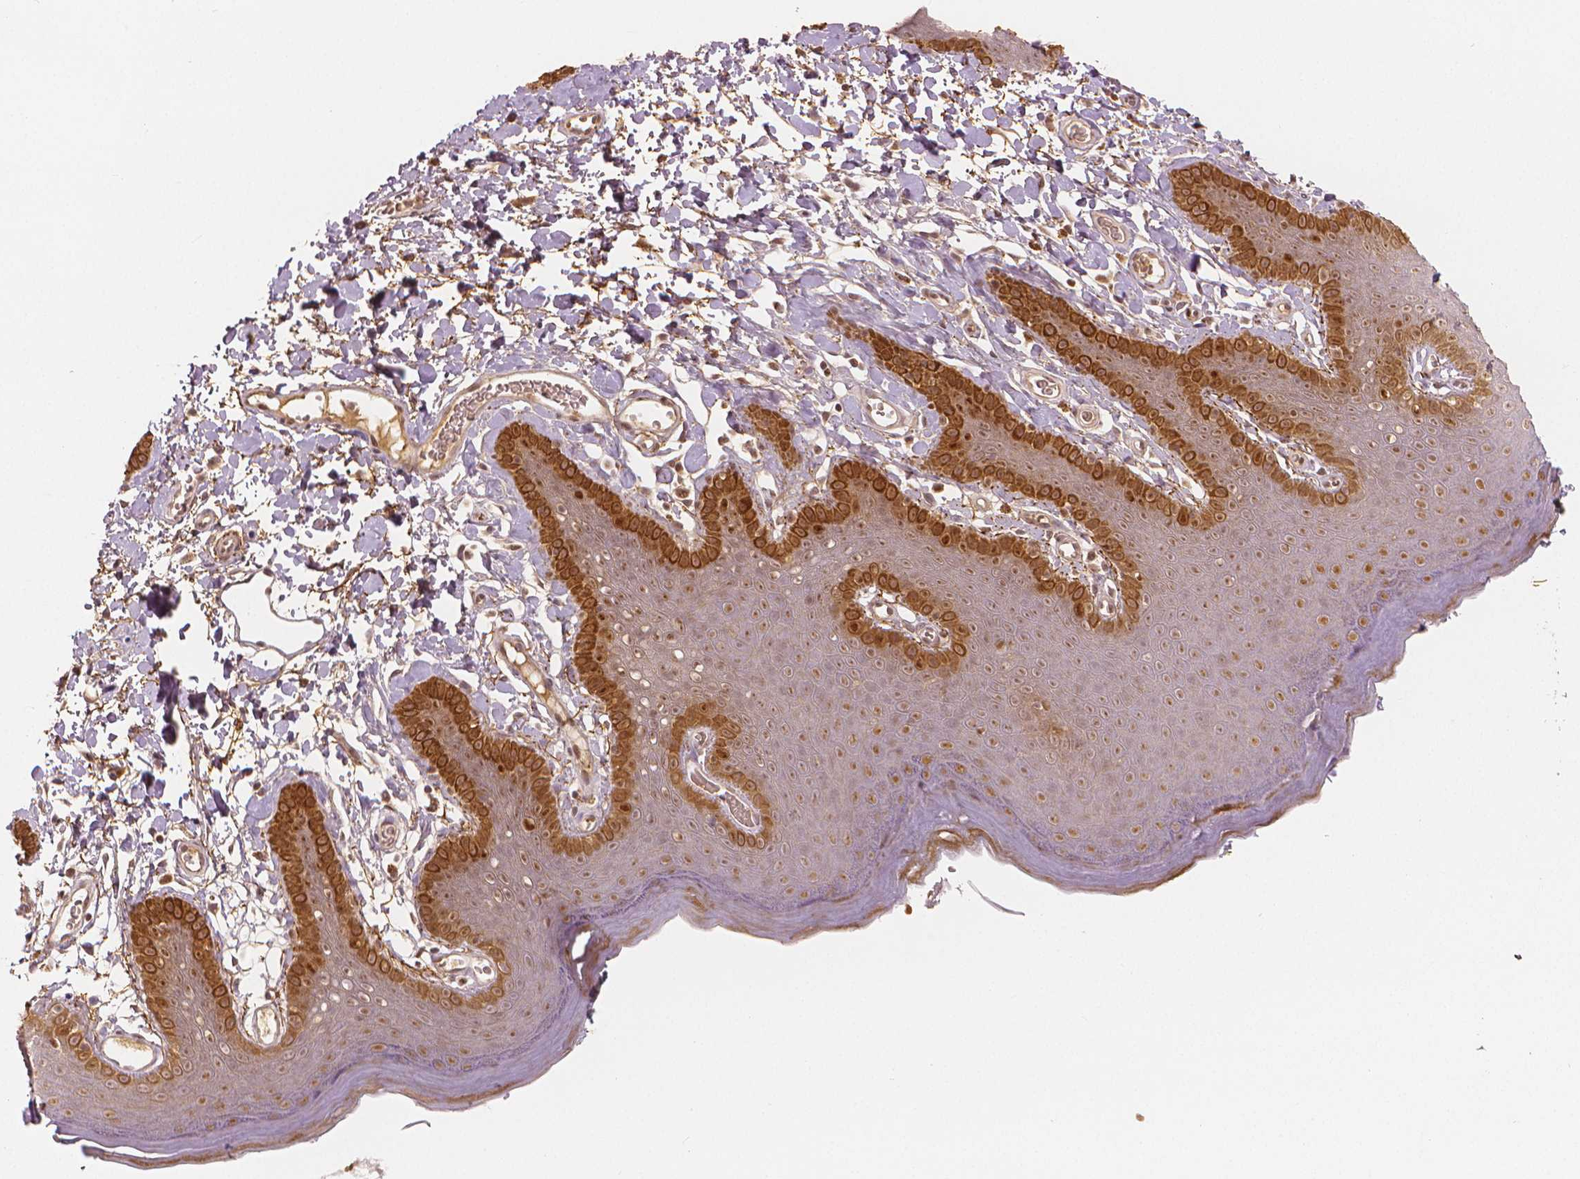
{"staining": {"intensity": "moderate", "quantity": ">75%", "location": "cytoplasmic/membranous,nuclear"}, "tissue": "skin", "cell_type": "Epidermal cells", "image_type": "normal", "snomed": [{"axis": "morphology", "description": "Normal tissue, NOS"}, {"axis": "topography", "description": "Anal"}], "caption": "Immunohistochemistry staining of unremarkable skin, which displays medium levels of moderate cytoplasmic/membranous,nuclear staining in approximately >75% of epidermal cells indicating moderate cytoplasmic/membranous,nuclear protein positivity. The staining was performed using DAB (3,3'-diaminobenzidine) (brown) for protein detection and nuclei were counterstained in hematoxylin (blue).", "gene": "NSD2", "patient": {"sex": "male", "age": 53}}